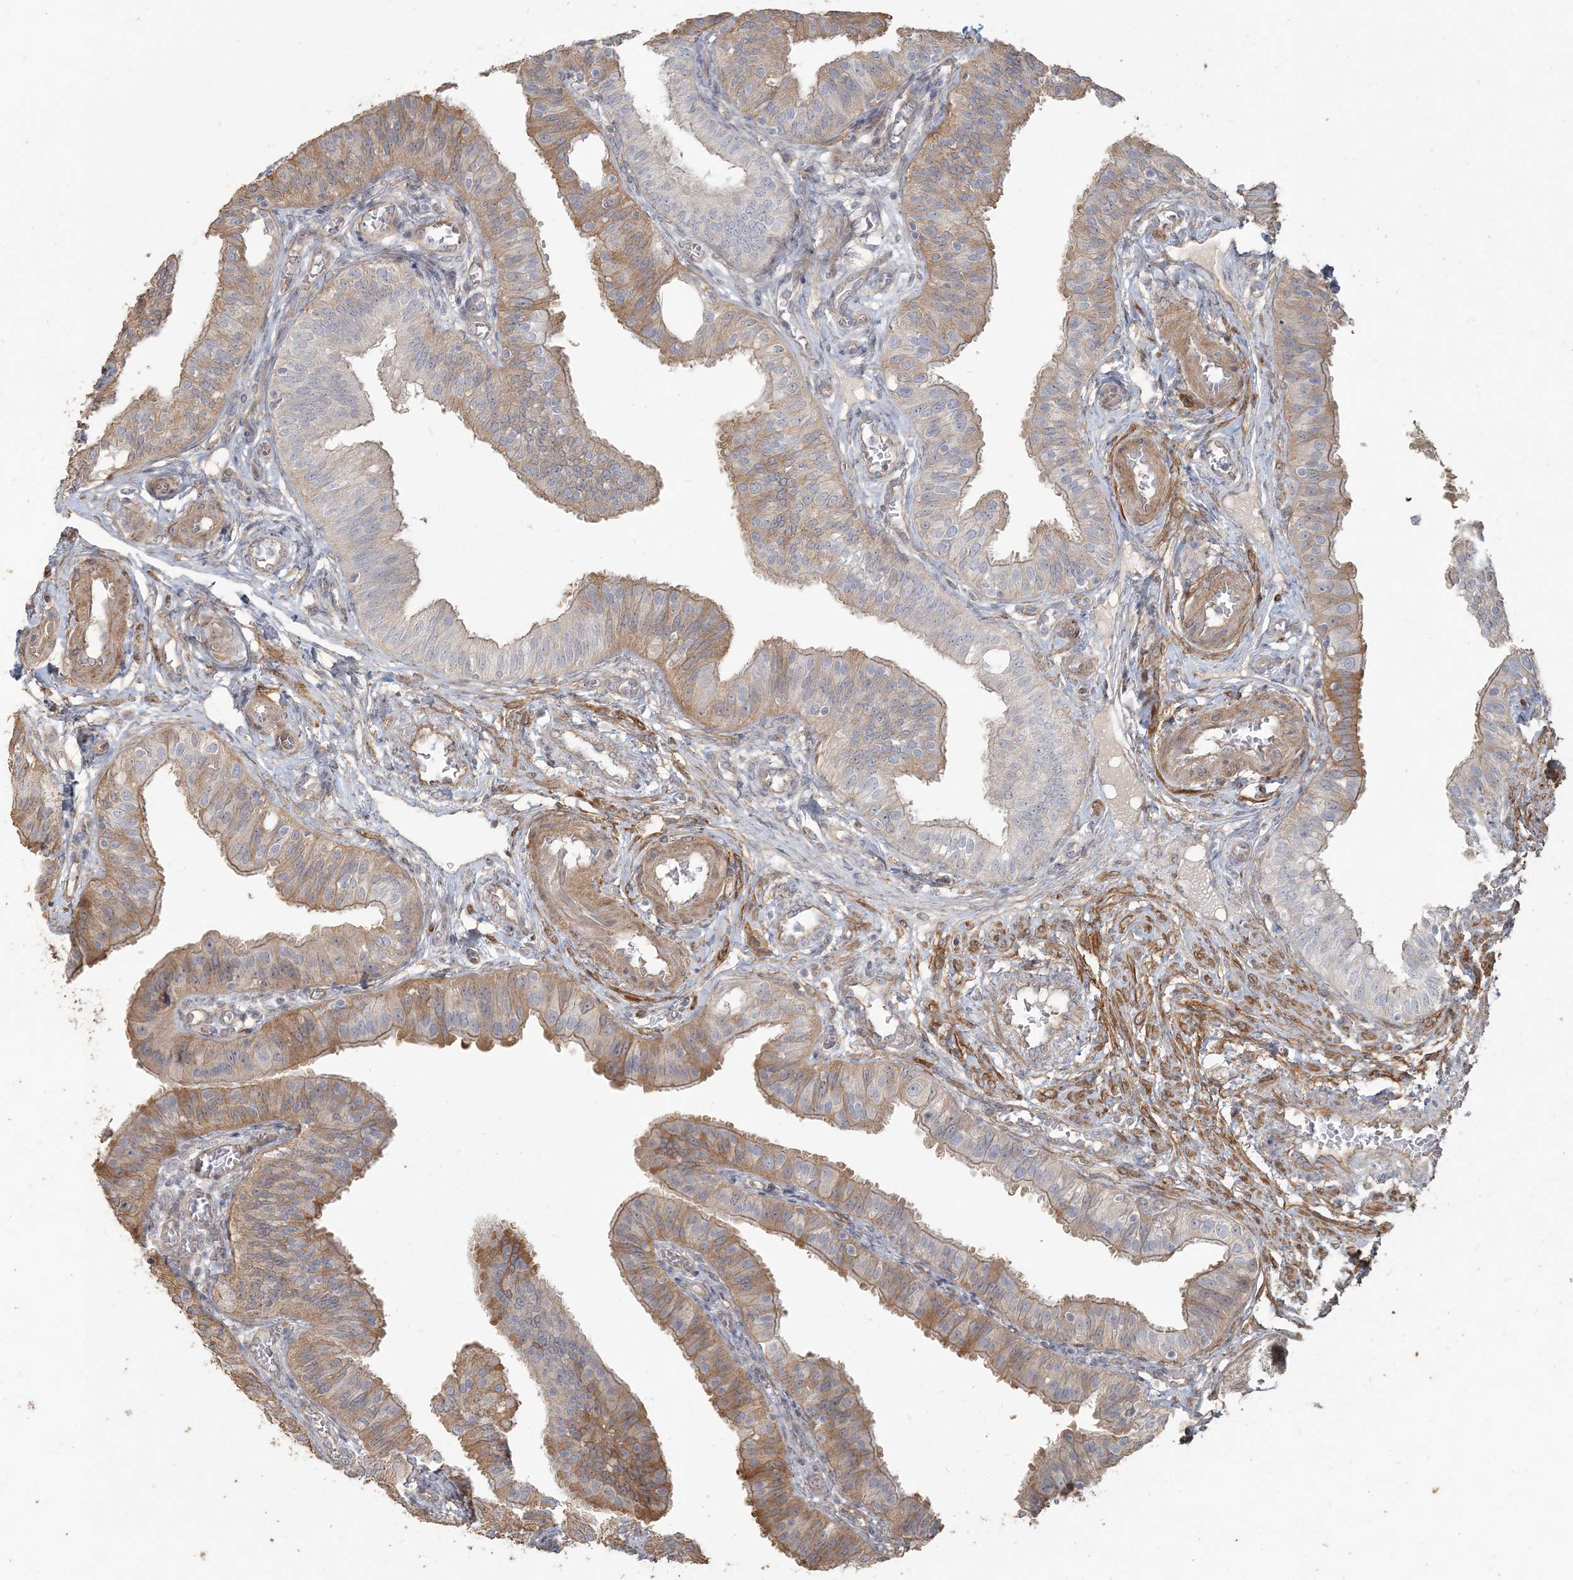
{"staining": {"intensity": "moderate", "quantity": "25%-75%", "location": "cytoplasmic/membranous"}, "tissue": "fallopian tube", "cell_type": "Glandular cells", "image_type": "normal", "snomed": [{"axis": "morphology", "description": "Normal tissue, NOS"}, {"axis": "topography", "description": "Fallopian tube"}, {"axis": "topography", "description": "Ovary"}], "caption": "The photomicrograph reveals immunohistochemical staining of normal fallopian tube. There is moderate cytoplasmic/membranous staining is present in about 25%-75% of glandular cells. (DAB (3,3'-diaminobenzidine) IHC, brown staining for protein, blue staining for nuclei).", "gene": "RNF145", "patient": {"sex": "female", "age": 42}}